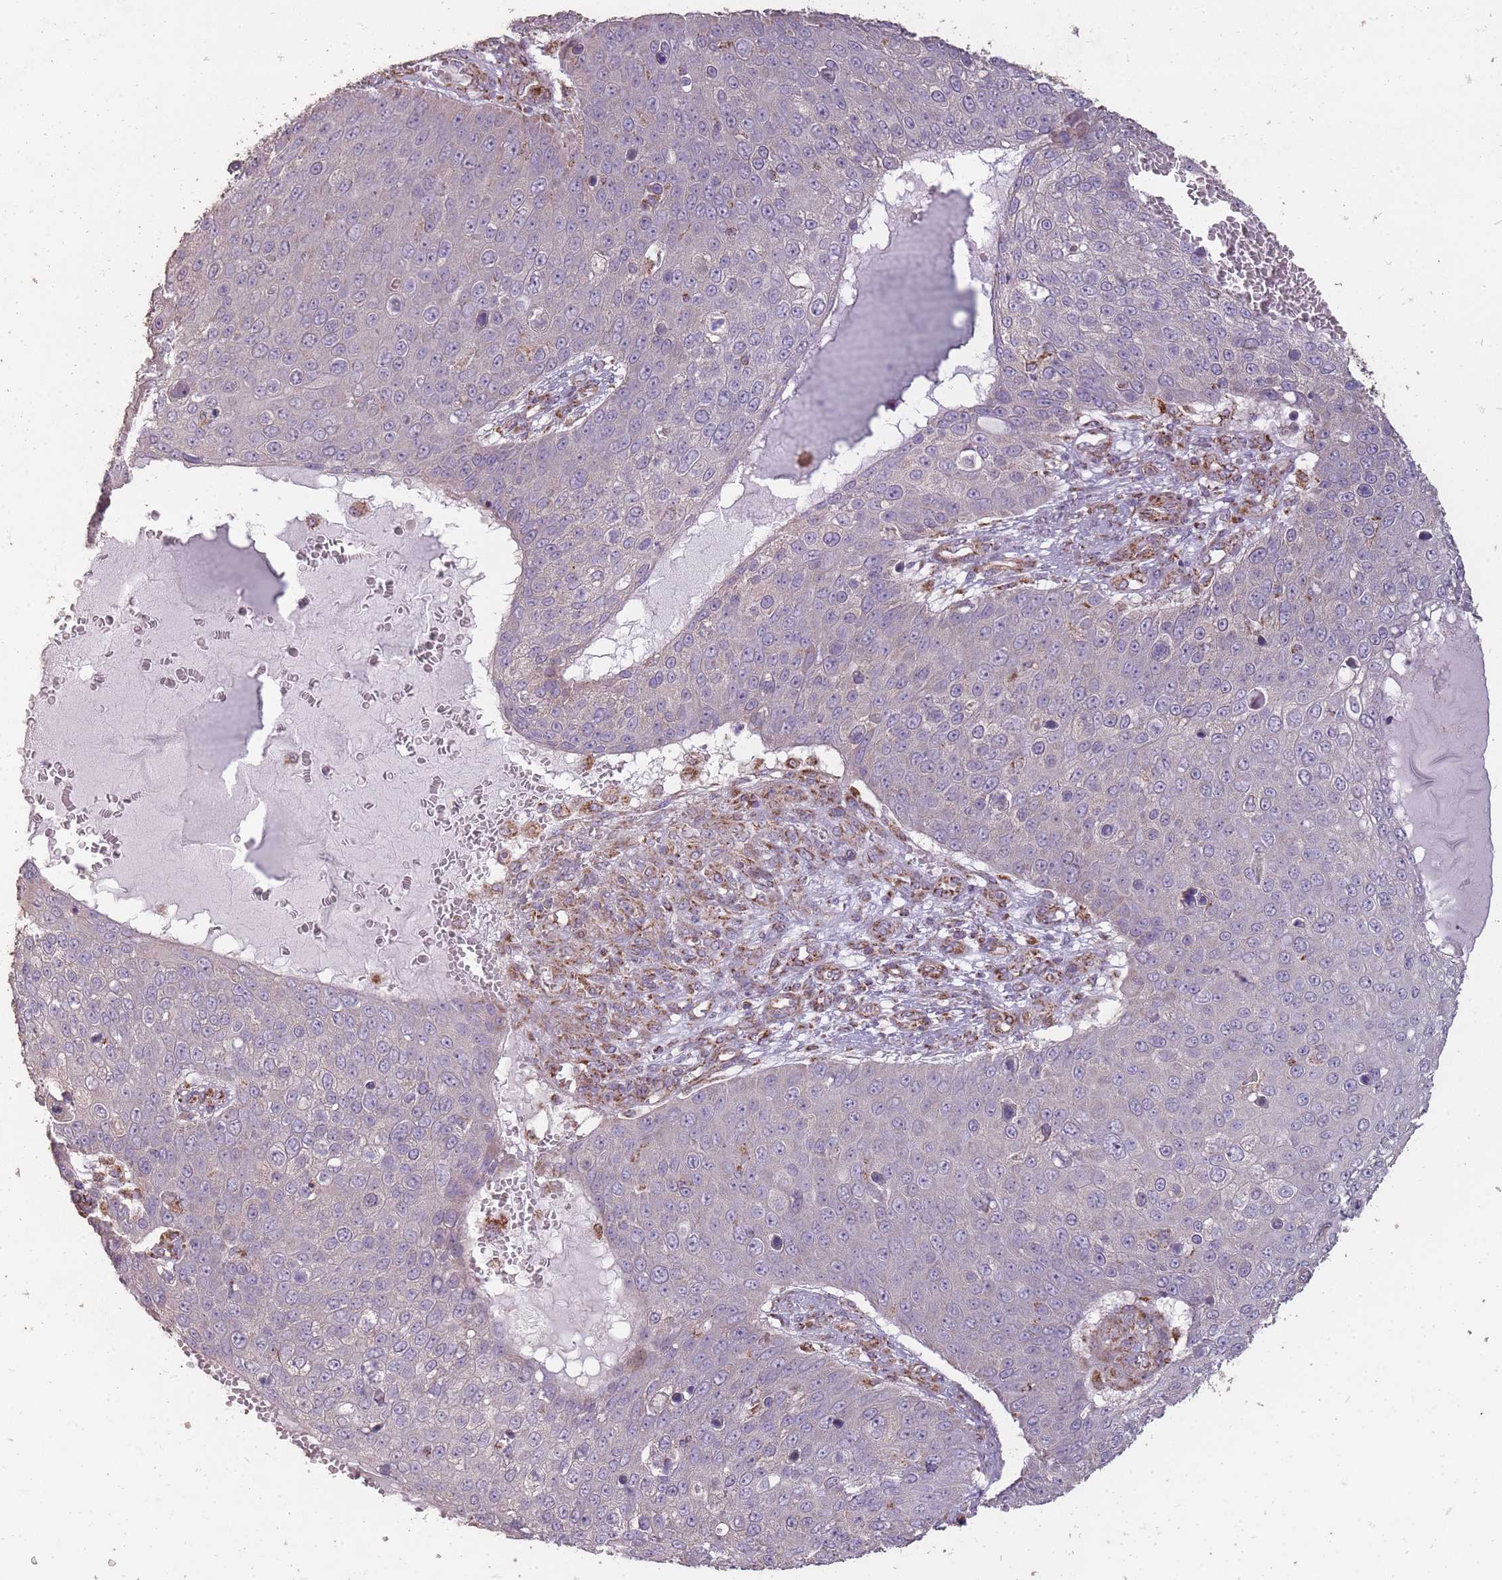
{"staining": {"intensity": "negative", "quantity": "none", "location": "none"}, "tissue": "skin cancer", "cell_type": "Tumor cells", "image_type": "cancer", "snomed": [{"axis": "morphology", "description": "Squamous cell carcinoma, NOS"}, {"axis": "topography", "description": "Skin"}], "caption": "Immunohistochemistry (IHC) histopathology image of skin cancer stained for a protein (brown), which reveals no expression in tumor cells.", "gene": "CNOT8", "patient": {"sex": "male", "age": 71}}